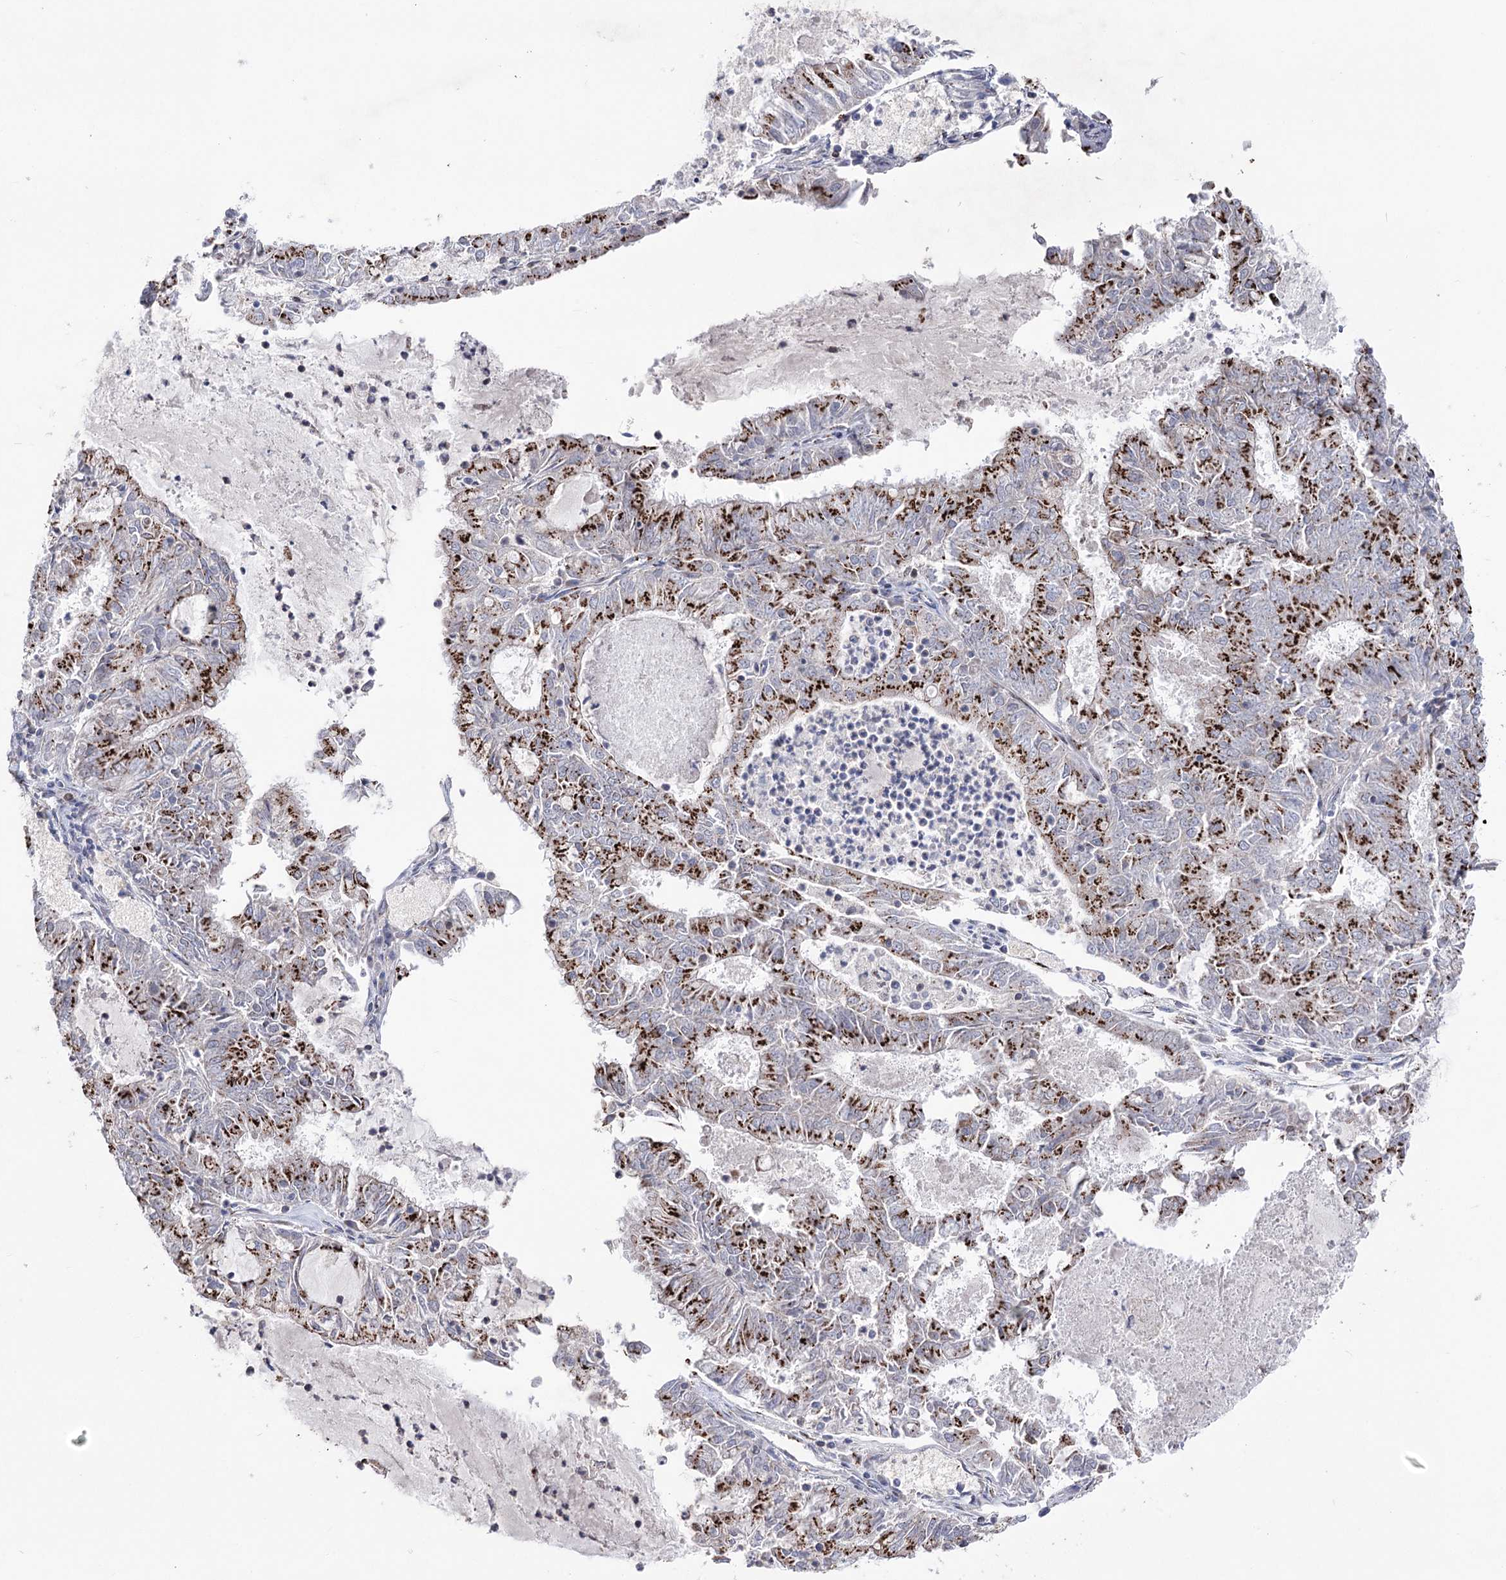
{"staining": {"intensity": "strong", "quantity": ">75%", "location": "cytoplasmic/membranous"}, "tissue": "endometrial cancer", "cell_type": "Tumor cells", "image_type": "cancer", "snomed": [{"axis": "morphology", "description": "Adenocarcinoma, NOS"}, {"axis": "topography", "description": "Endometrium"}], "caption": "Immunohistochemistry micrograph of adenocarcinoma (endometrial) stained for a protein (brown), which exhibits high levels of strong cytoplasmic/membranous staining in about >75% of tumor cells.", "gene": "ARHGAP20", "patient": {"sex": "female", "age": 57}}